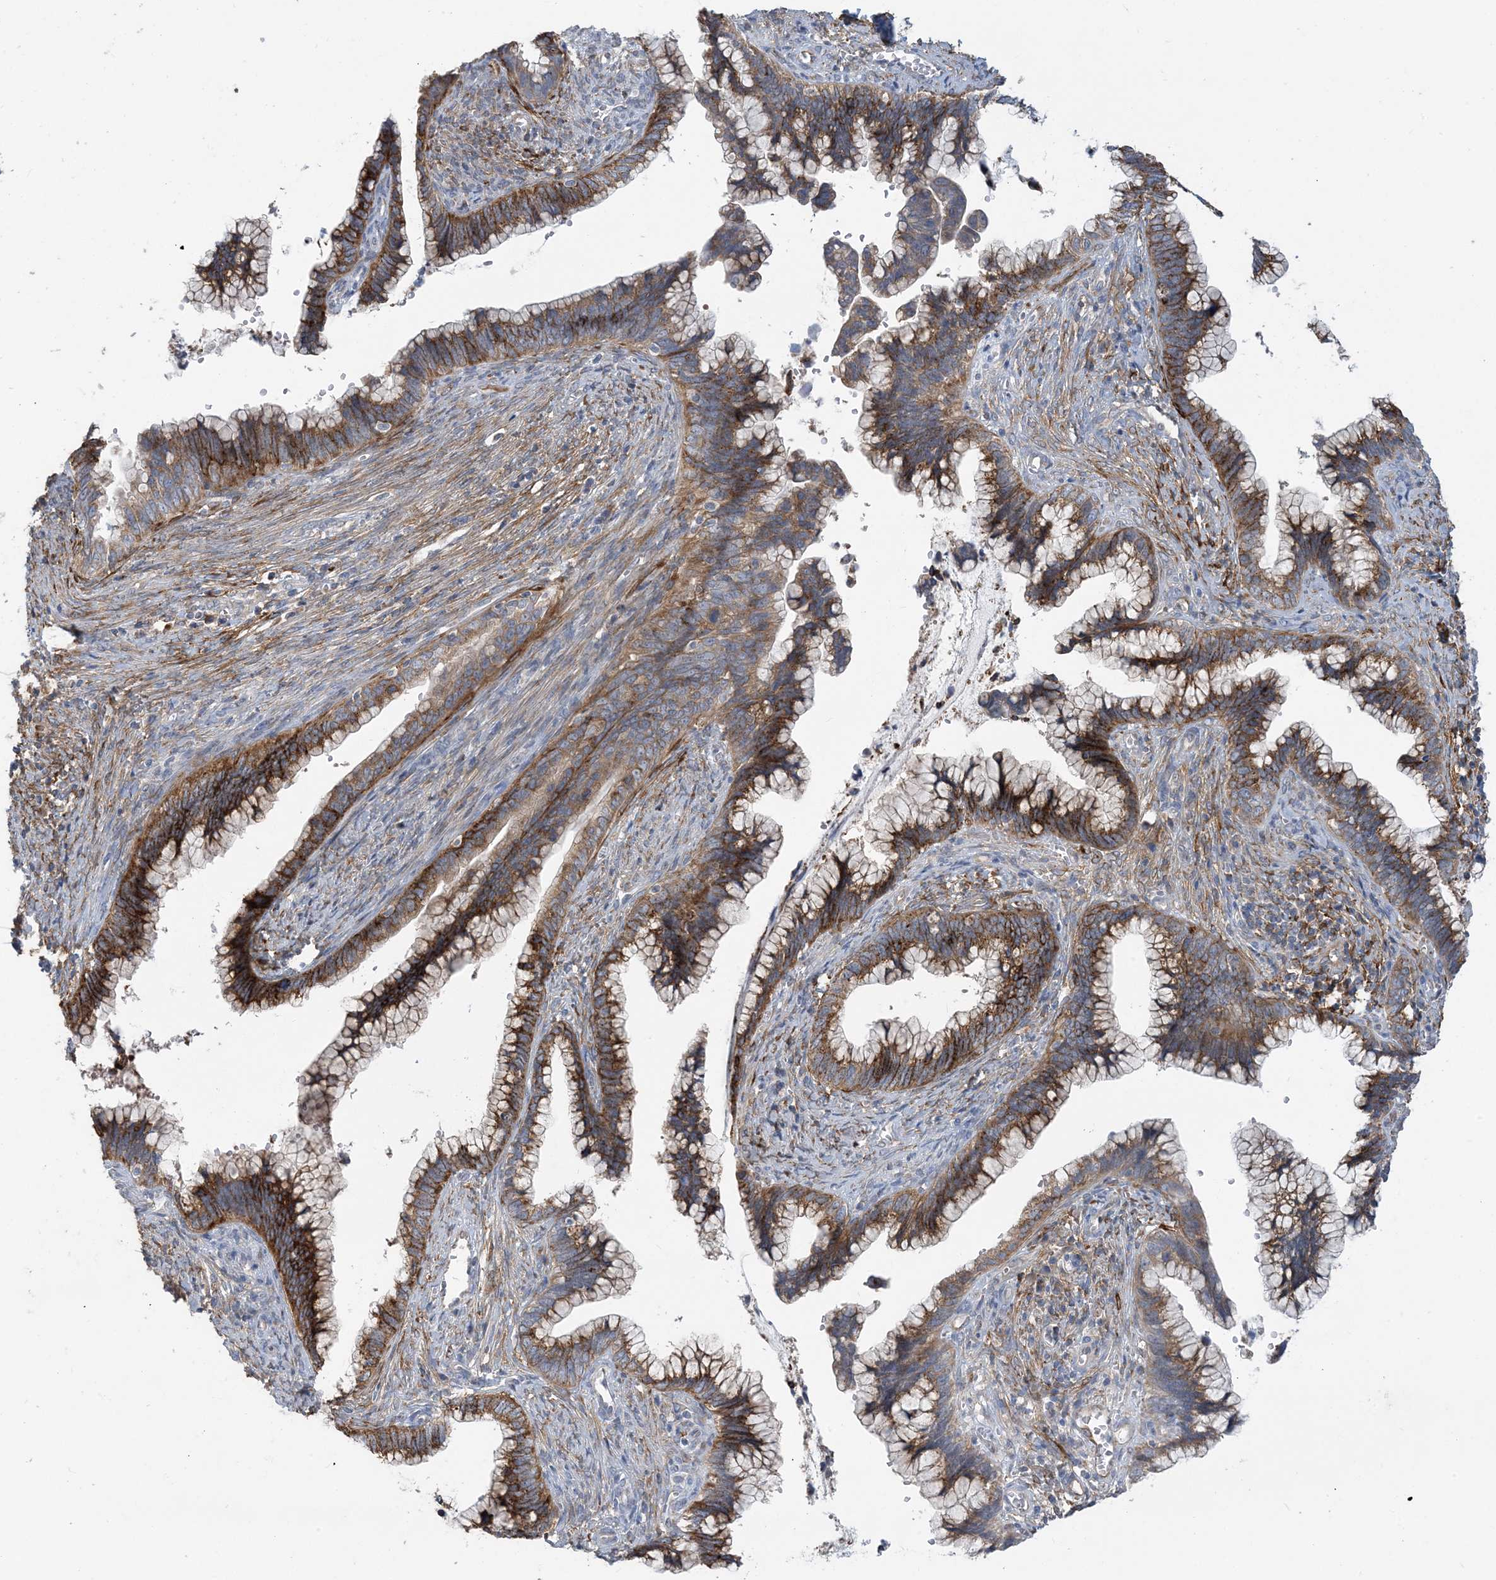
{"staining": {"intensity": "moderate", "quantity": ">75%", "location": "cytoplasmic/membranous"}, "tissue": "cervical cancer", "cell_type": "Tumor cells", "image_type": "cancer", "snomed": [{"axis": "morphology", "description": "Adenocarcinoma, NOS"}, {"axis": "topography", "description": "Cervix"}], "caption": "Protein staining reveals moderate cytoplasmic/membranous staining in about >75% of tumor cells in adenocarcinoma (cervical). (IHC, brightfield microscopy, high magnification).", "gene": "EIF2A", "patient": {"sex": "female", "age": 44}}